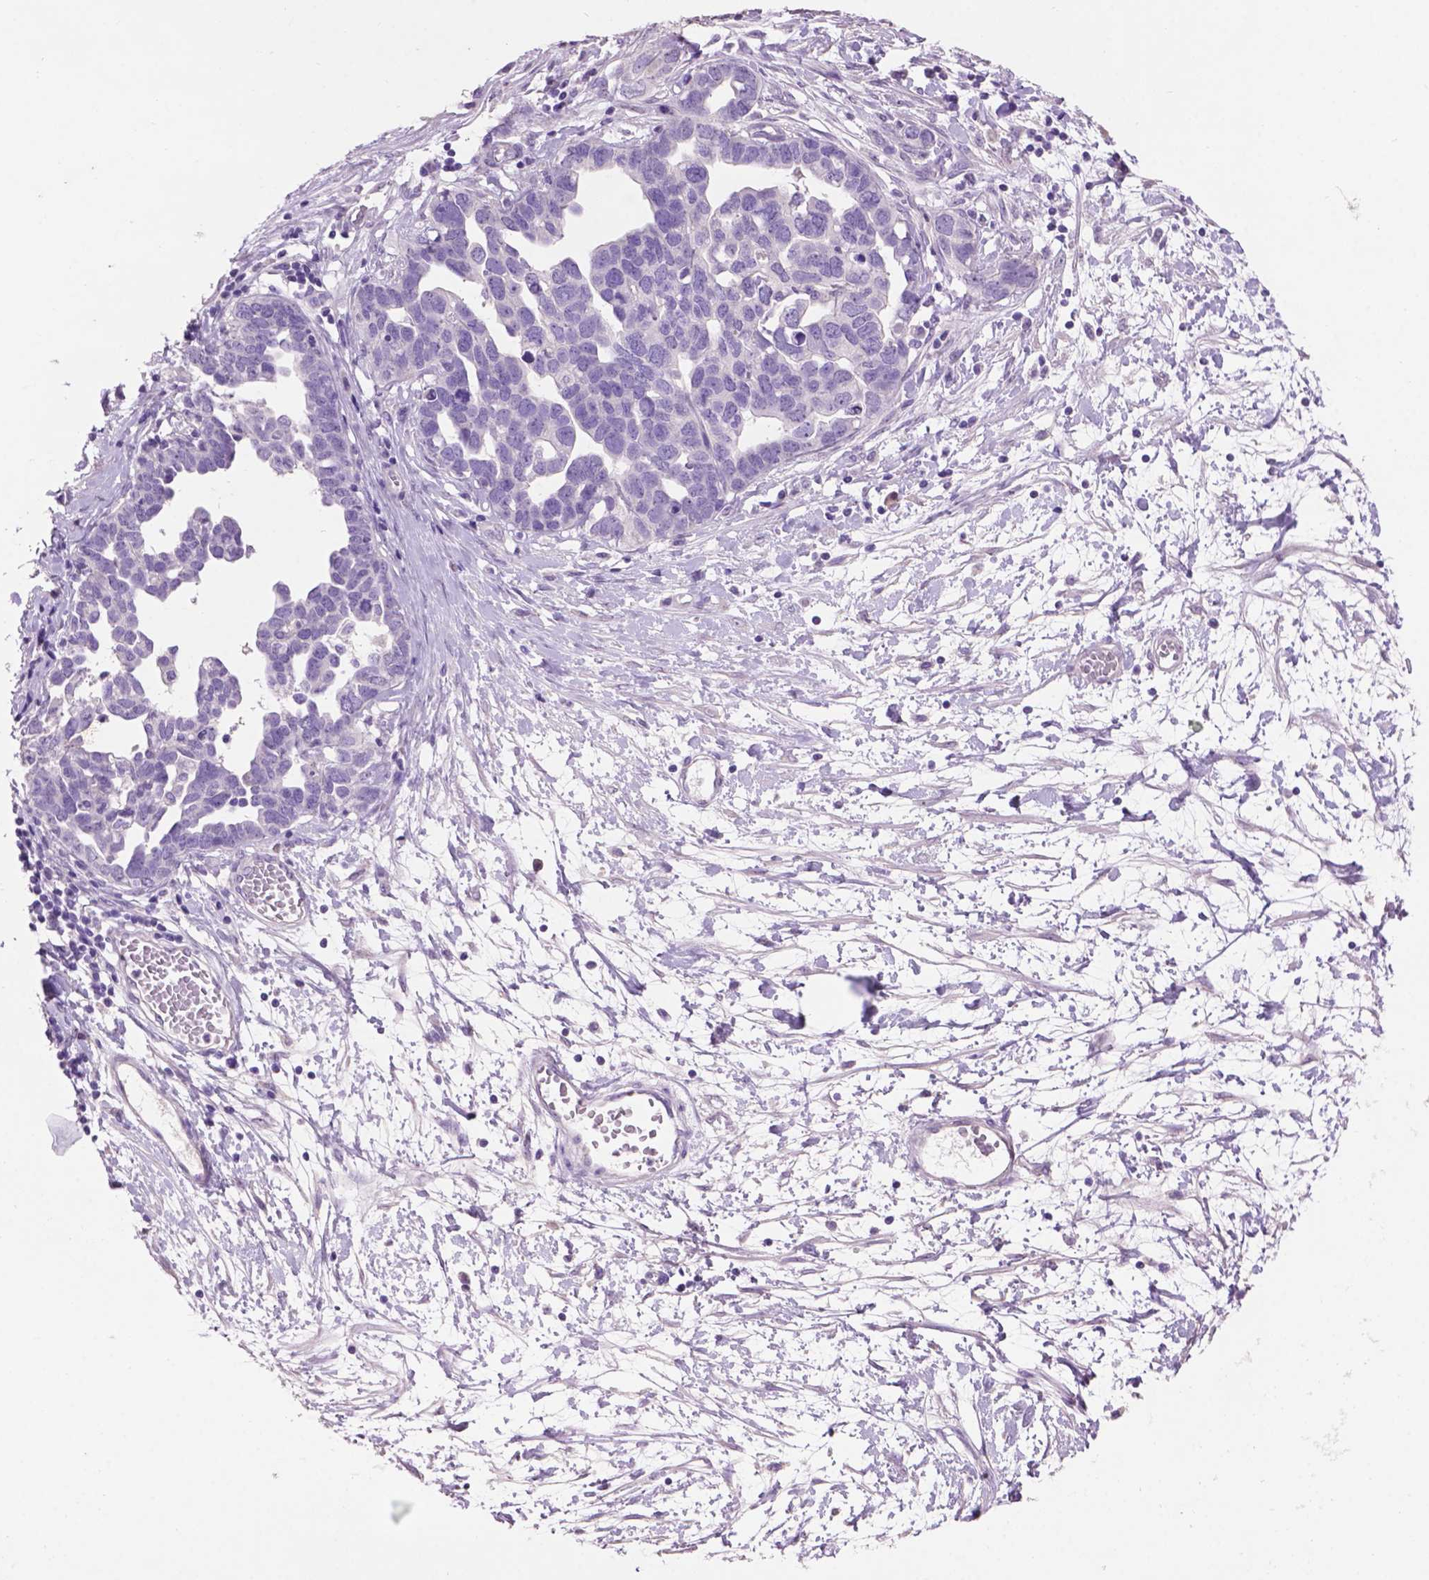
{"staining": {"intensity": "negative", "quantity": "none", "location": "none"}, "tissue": "ovarian cancer", "cell_type": "Tumor cells", "image_type": "cancer", "snomed": [{"axis": "morphology", "description": "Cystadenocarcinoma, serous, NOS"}, {"axis": "topography", "description": "Ovary"}], "caption": "This is an immunohistochemistry (IHC) image of human ovarian serous cystadenocarcinoma. There is no expression in tumor cells.", "gene": "CRYBA4", "patient": {"sex": "female", "age": 54}}